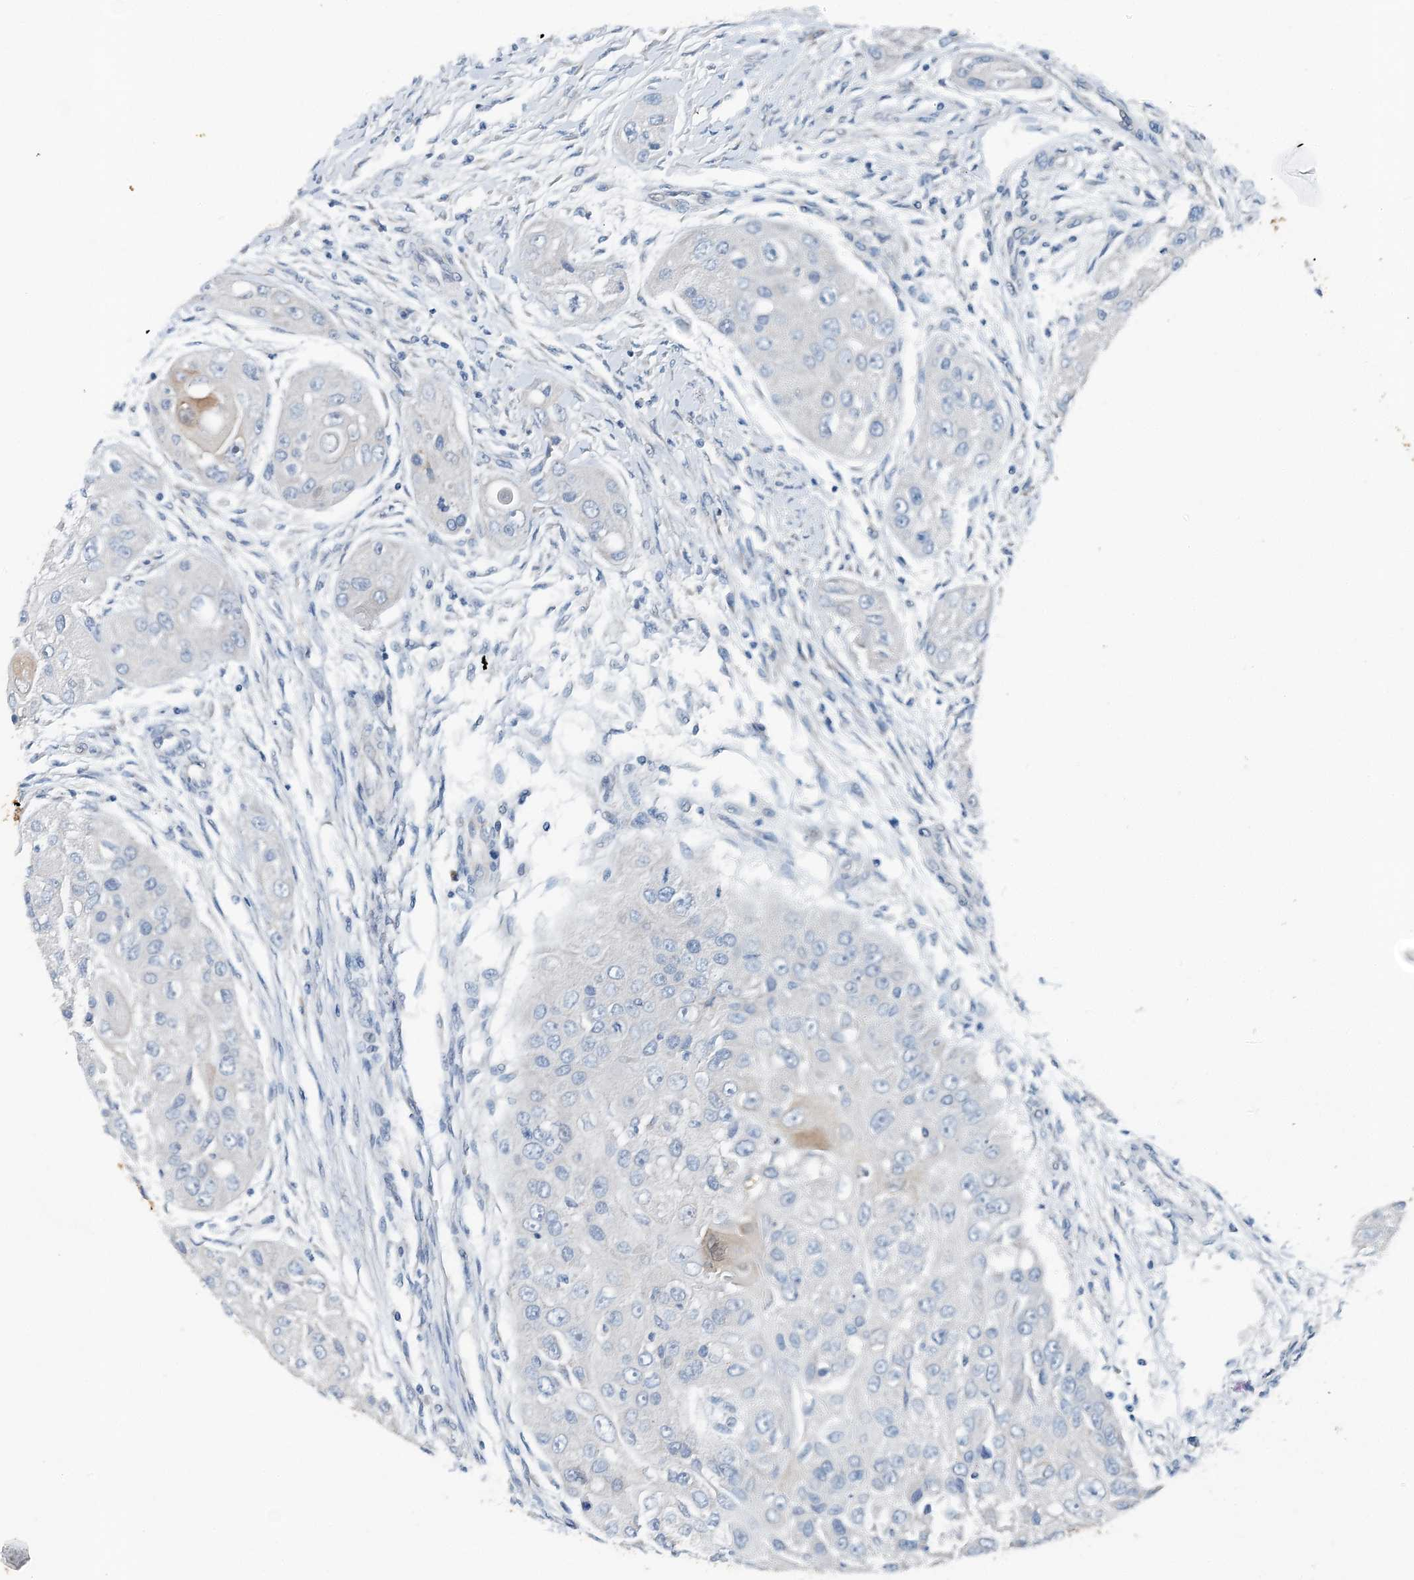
{"staining": {"intensity": "negative", "quantity": "none", "location": "none"}, "tissue": "head and neck cancer", "cell_type": "Tumor cells", "image_type": "cancer", "snomed": [{"axis": "morphology", "description": "Normal tissue, NOS"}, {"axis": "morphology", "description": "Squamous cell carcinoma, NOS"}, {"axis": "topography", "description": "Skeletal muscle"}, {"axis": "topography", "description": "Head-Neck"}], "caption": "This is an IHC image of human squamous cell carcinoma (head and neck). There is no expression in tumor cells.", "gene": "EEF1A2", "patient": {"sex": "male", "age": 51}}